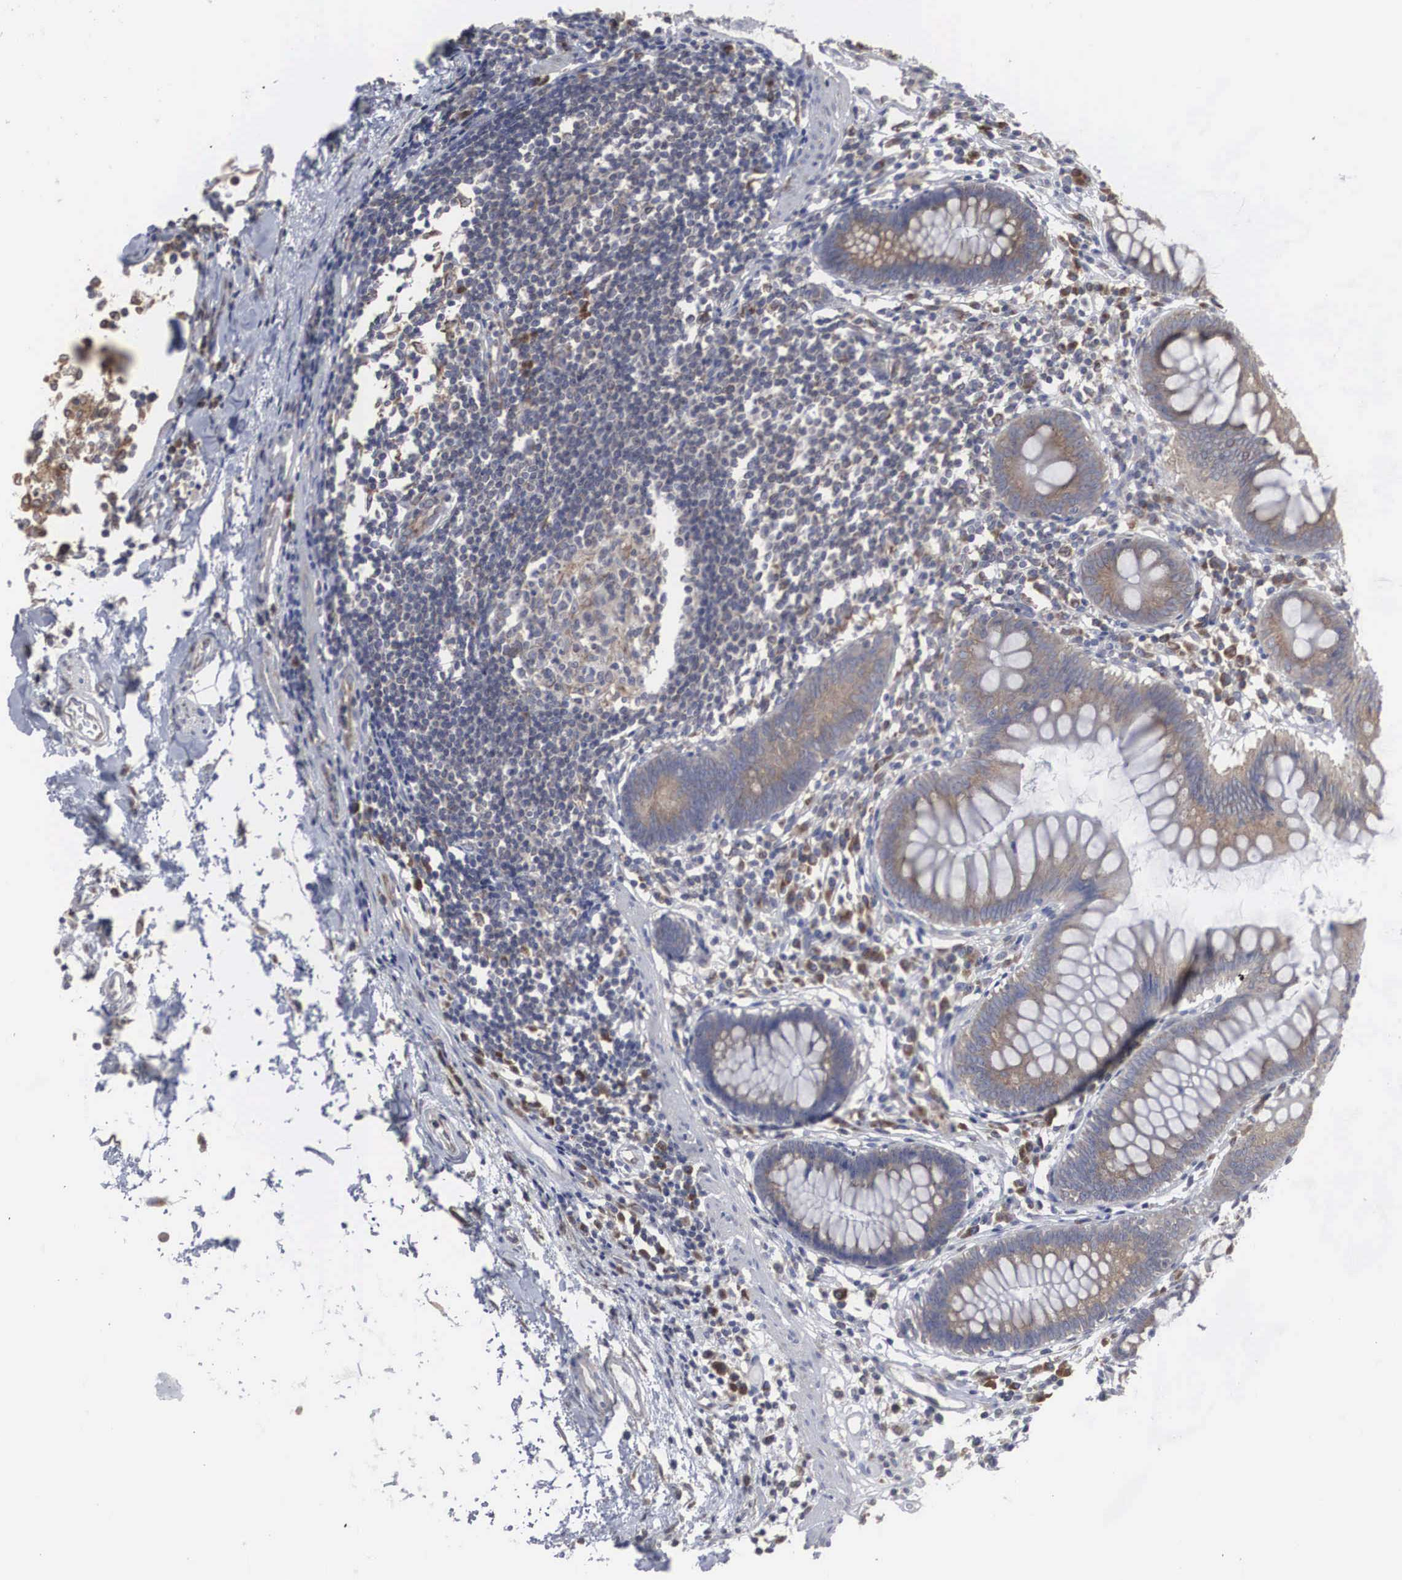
{"staining": {"intensity": "weak", "quantity": ">75%", "location": "cytoplasmic/membranous"}, "tissue": "colon", "cell_type": "Endothelial cells", "image_type": "normal", "snomed": [{"axis": "morphology", "description": "Normal tissue, NOS"}, {"axis": "topography", "description": "Colon"}], "caption": "Immunohistochemical staining of benign colon reveals >75% levels of weak cytoplasmic/membranous protein expression in about >75% of endothelial cells. The protein is shown in brown color, while the nuclei are stained blue.", "gene": "CTAGE15", "patient": {"sex": "female", "age": 55}}